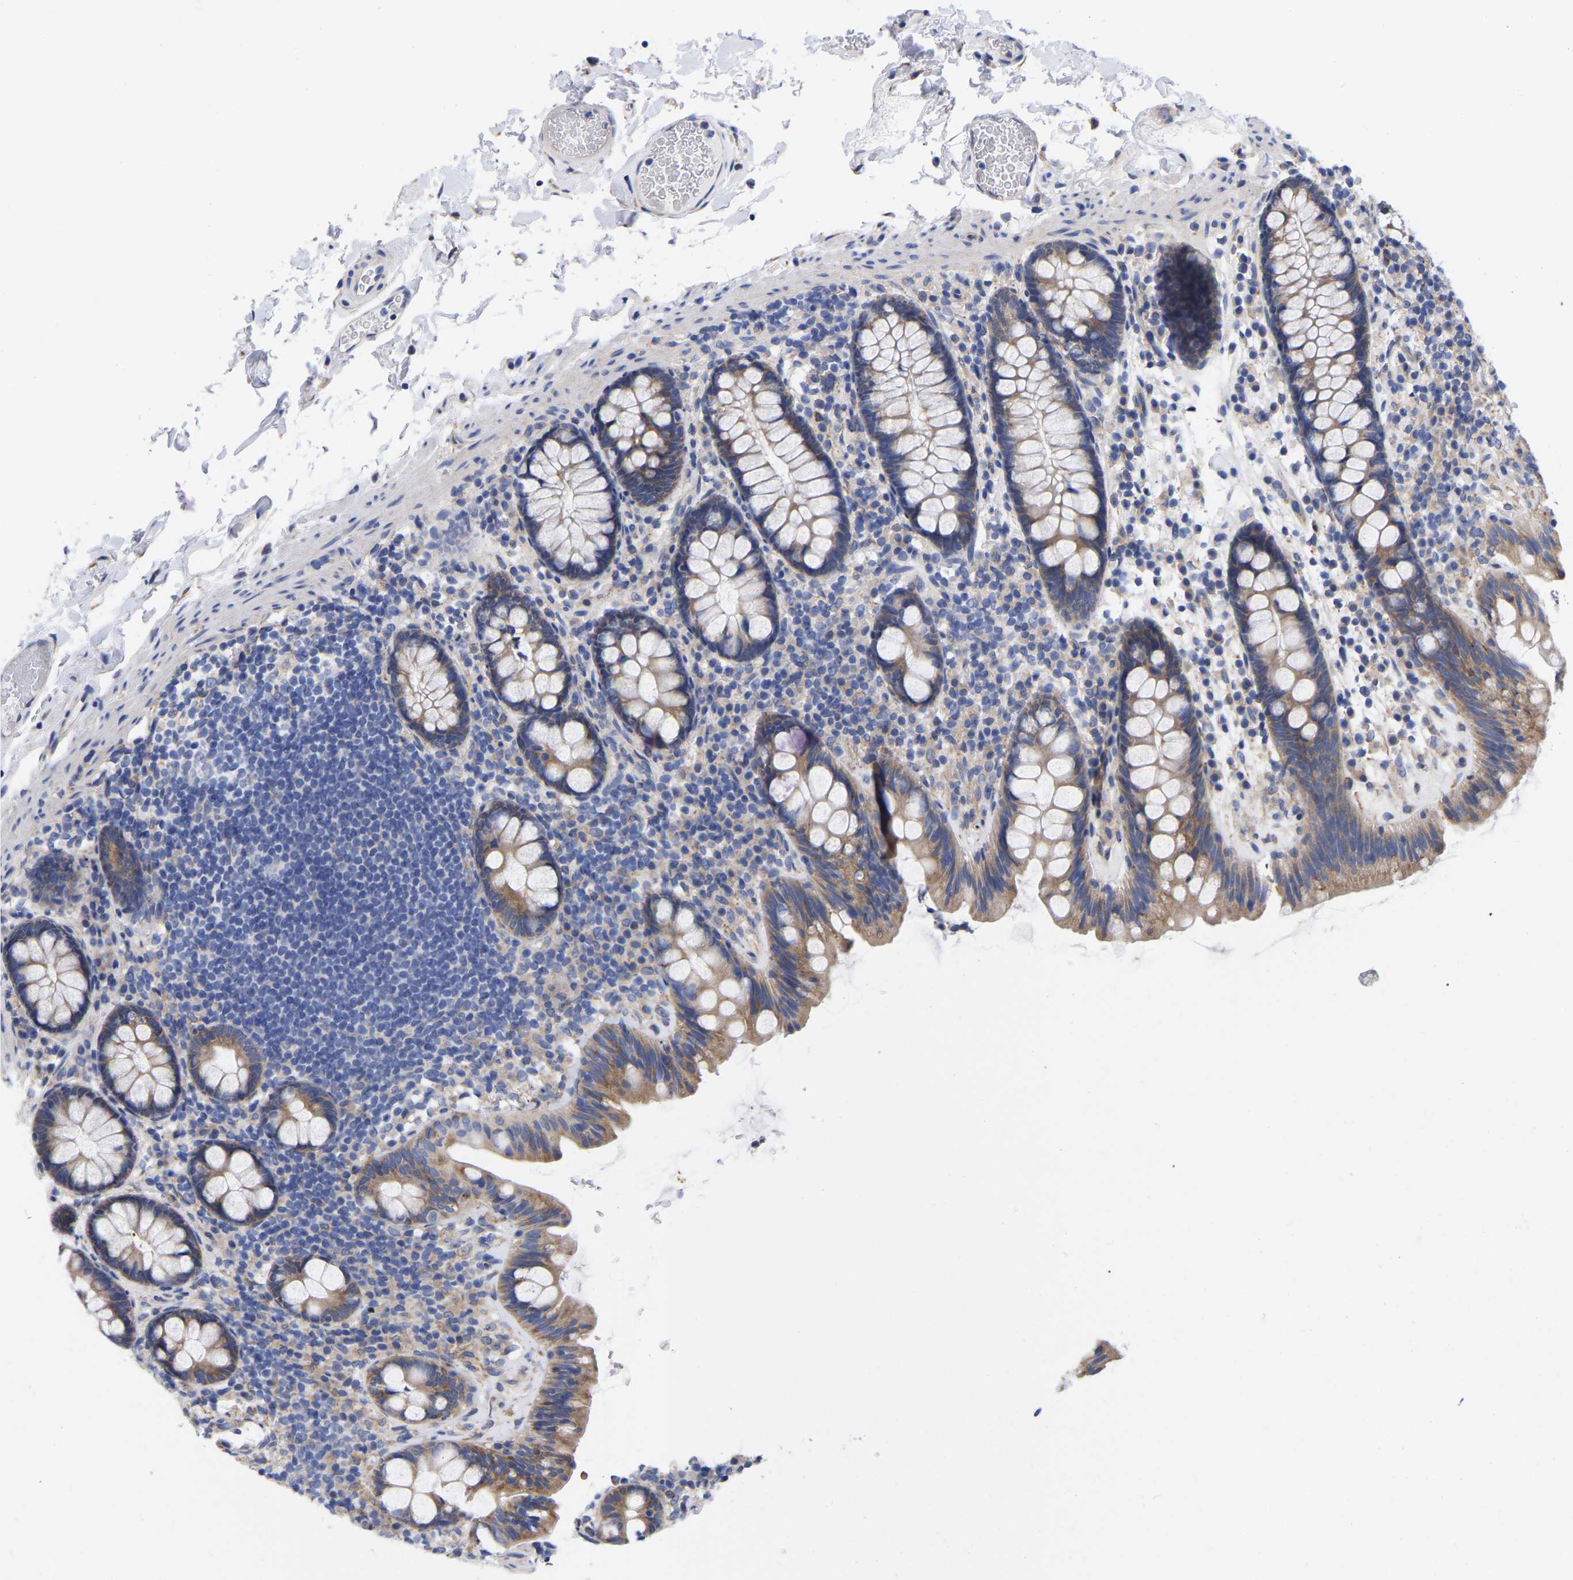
{"staining": {"intensity": "negative", "quantity": "none", "location": "none"}, "tissue": "colon", "cell_type": "Endothelial cells", "image_type": "normal", "snomed": [{"axis": "morphology", "description": "Normal tissue, NOS"}, {"axis": "topography", "description": "Colon"}], "caption": "This is a micrograph of IHC staining of benign colon, which shows no staining in endothelial cells. The staining is performed using DAB (3,3'-diaminobenzidine) brown chromogen with nuclei counter-stained in using hematoxylin.", "gene": "CFAP298", "patient": {"sex": "female", "age": 80}}